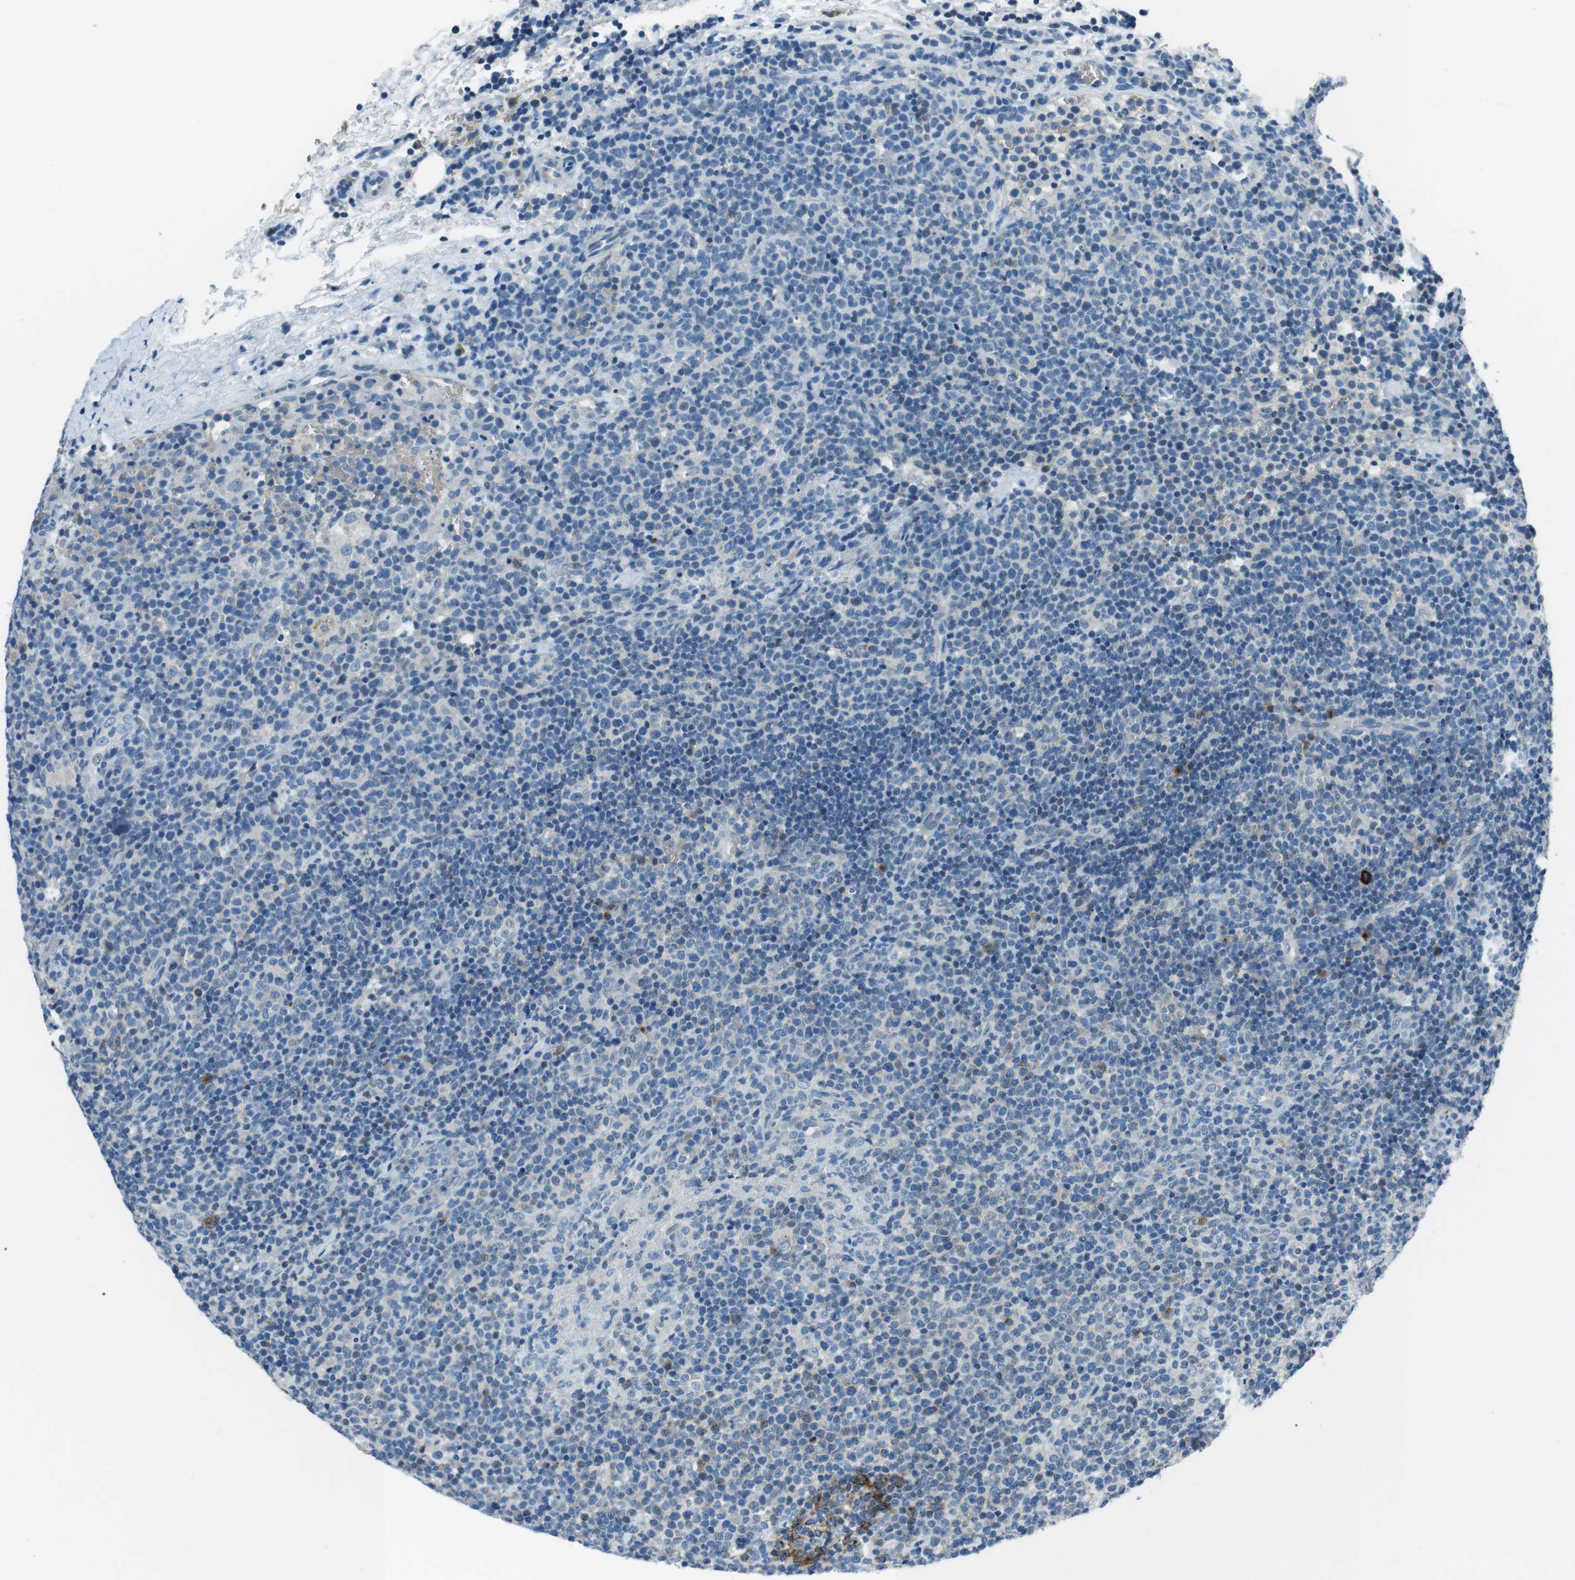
{"staining": {"intensity": "moderate", "quantity": "<25%", "location": "cytoplasmic/membranous"}, "tissue": "lymphoma", "cell_type": "Tumor cells", "image_type": "cancer", "snomed": [{"axis": "morphology", "description": "Malignant lymphoma, non-Hodgkin's type, High grade"}, {"axis": "topography", "description": "Lymph node"}], "caption": "This image shows IHC staining of malignant lymphoma, non-Hodgkin's type (high-grade), with low moderate cytoplasmic/membranous positivity in about <25% of tumor cells.", "gene": "ST6GAL1", "patient": {"sex": "male", "age": 61}}